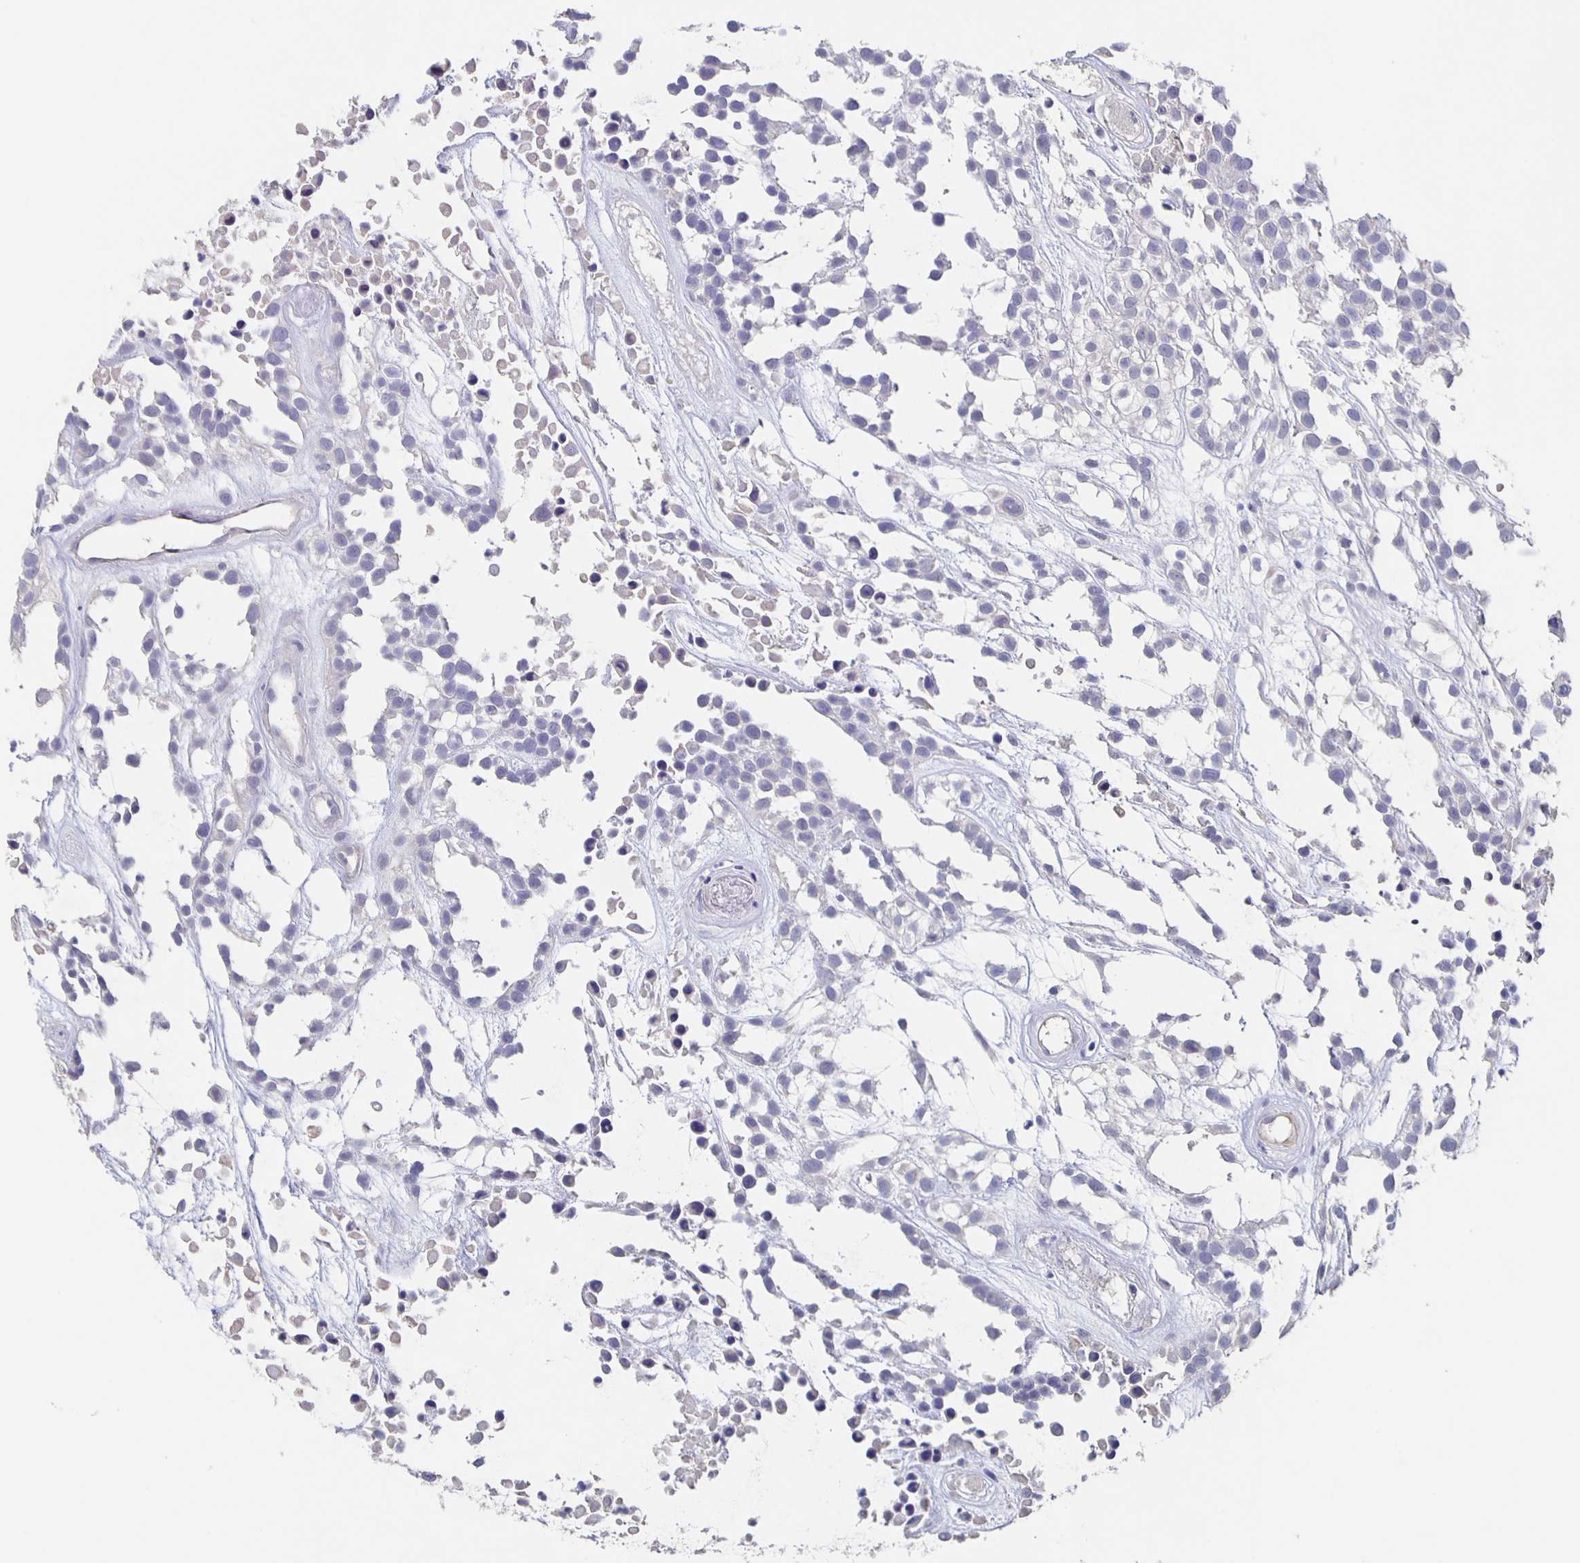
{"staining": {"intensity": "negative", "quantity": "none", "location": "none"}, "tissue": "urothelial cancer", "cell_type": "Tumor cells", "image_type": "cancer", "snomed": [{"axis": "morphology", "description": "Urothelial carcinoma, High grade"}, {"axis": "topography", "description": "Urinary bladder"}], "caption": "The micrograph demonstrates no significant staining in tumor cells of urothelial cancer.", "gene": "CACNA2D2", "patient": {"sex": "male", "age": 56}}